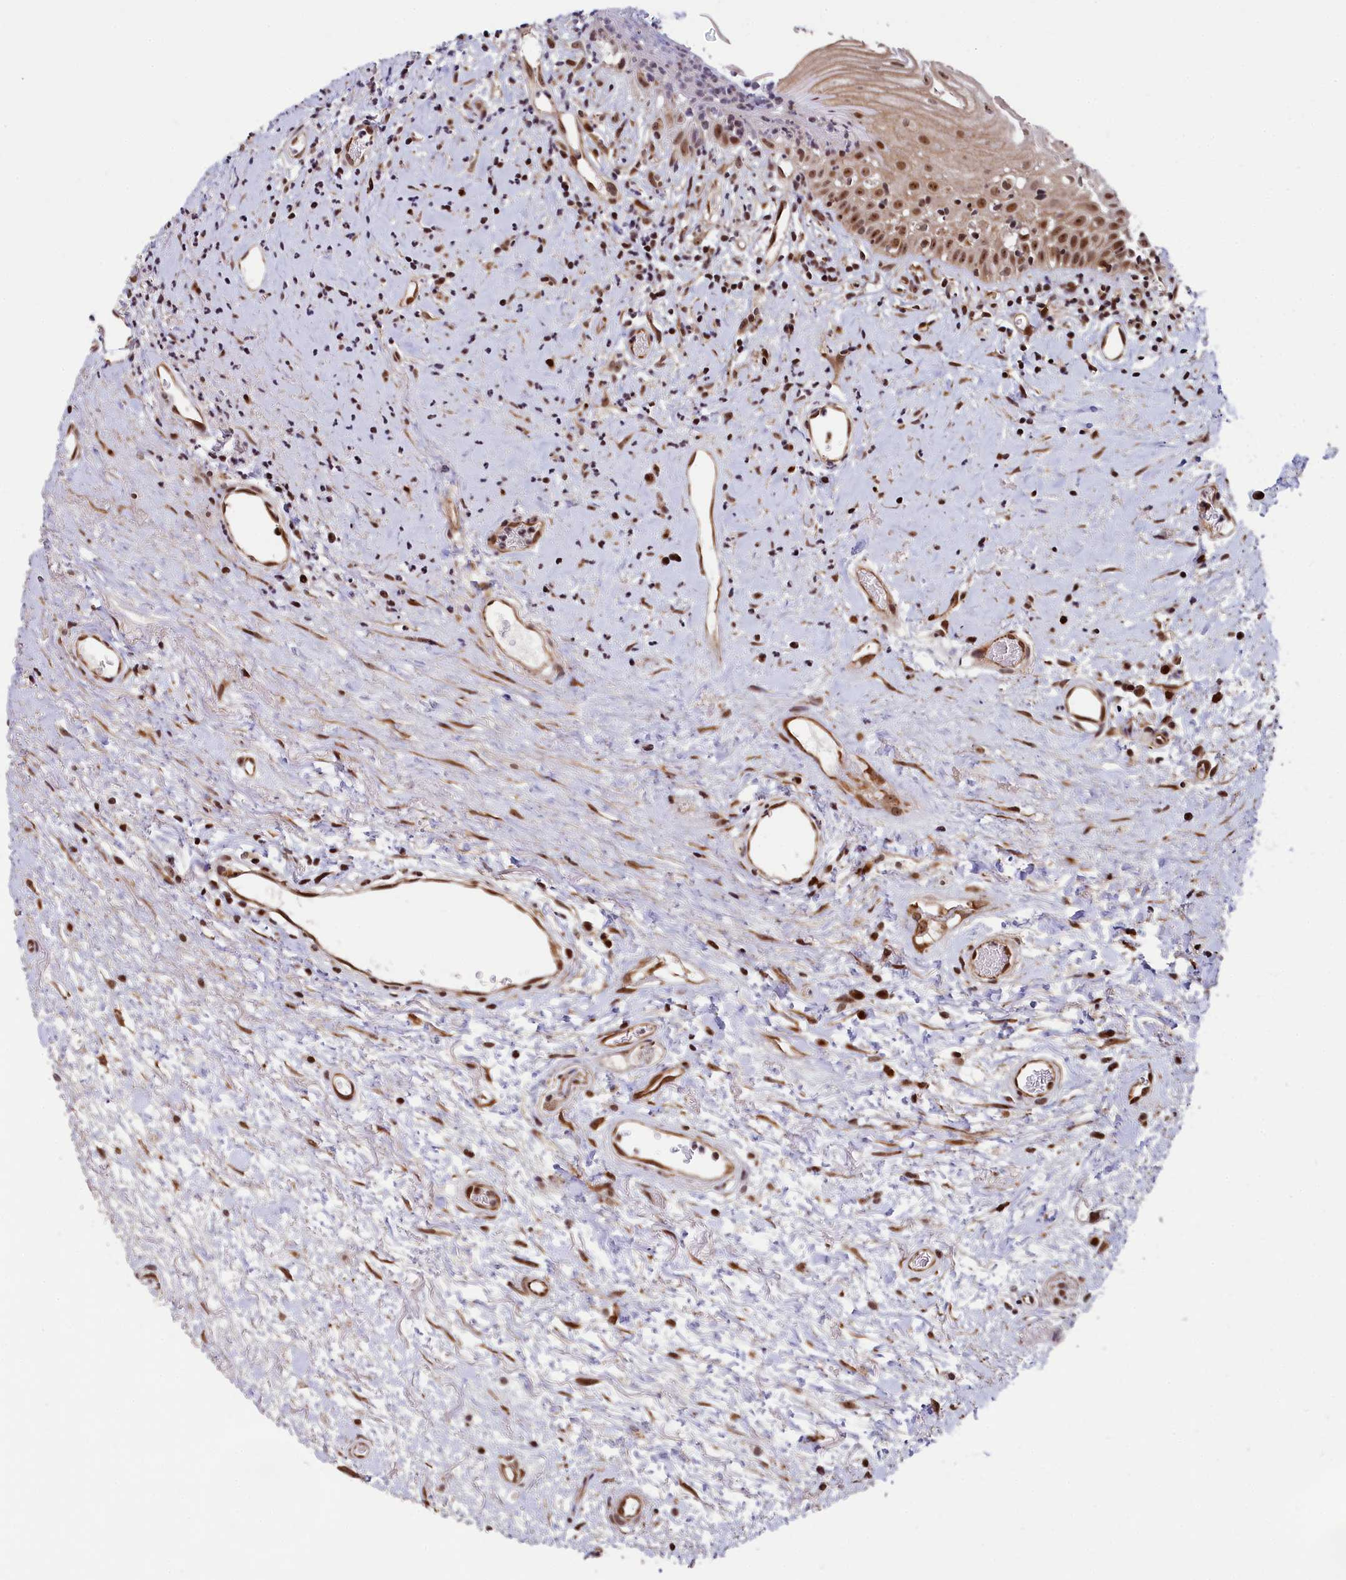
{"staining": {"intensity": "moderate", "quantity": ">75%", "location": "nuclear"}, "tissue": "oral mucosa", "cell_type": "Squamous epithelial cells", "image_type": "normal", "snomed": [{"axis": "morphology", "description": "Normal tissue, NOS"}, {"axis": "topography", "description": "Oral tissue"}], "caption": "A micrograph of oral mucosa stained for a protein shows moderate nuclear brown staining in squamous epithelial cells. (IHC, brightfield microscopy, high magnification).", "gene": "LEO1", "patient": {"sex": "female", "age": 76}}